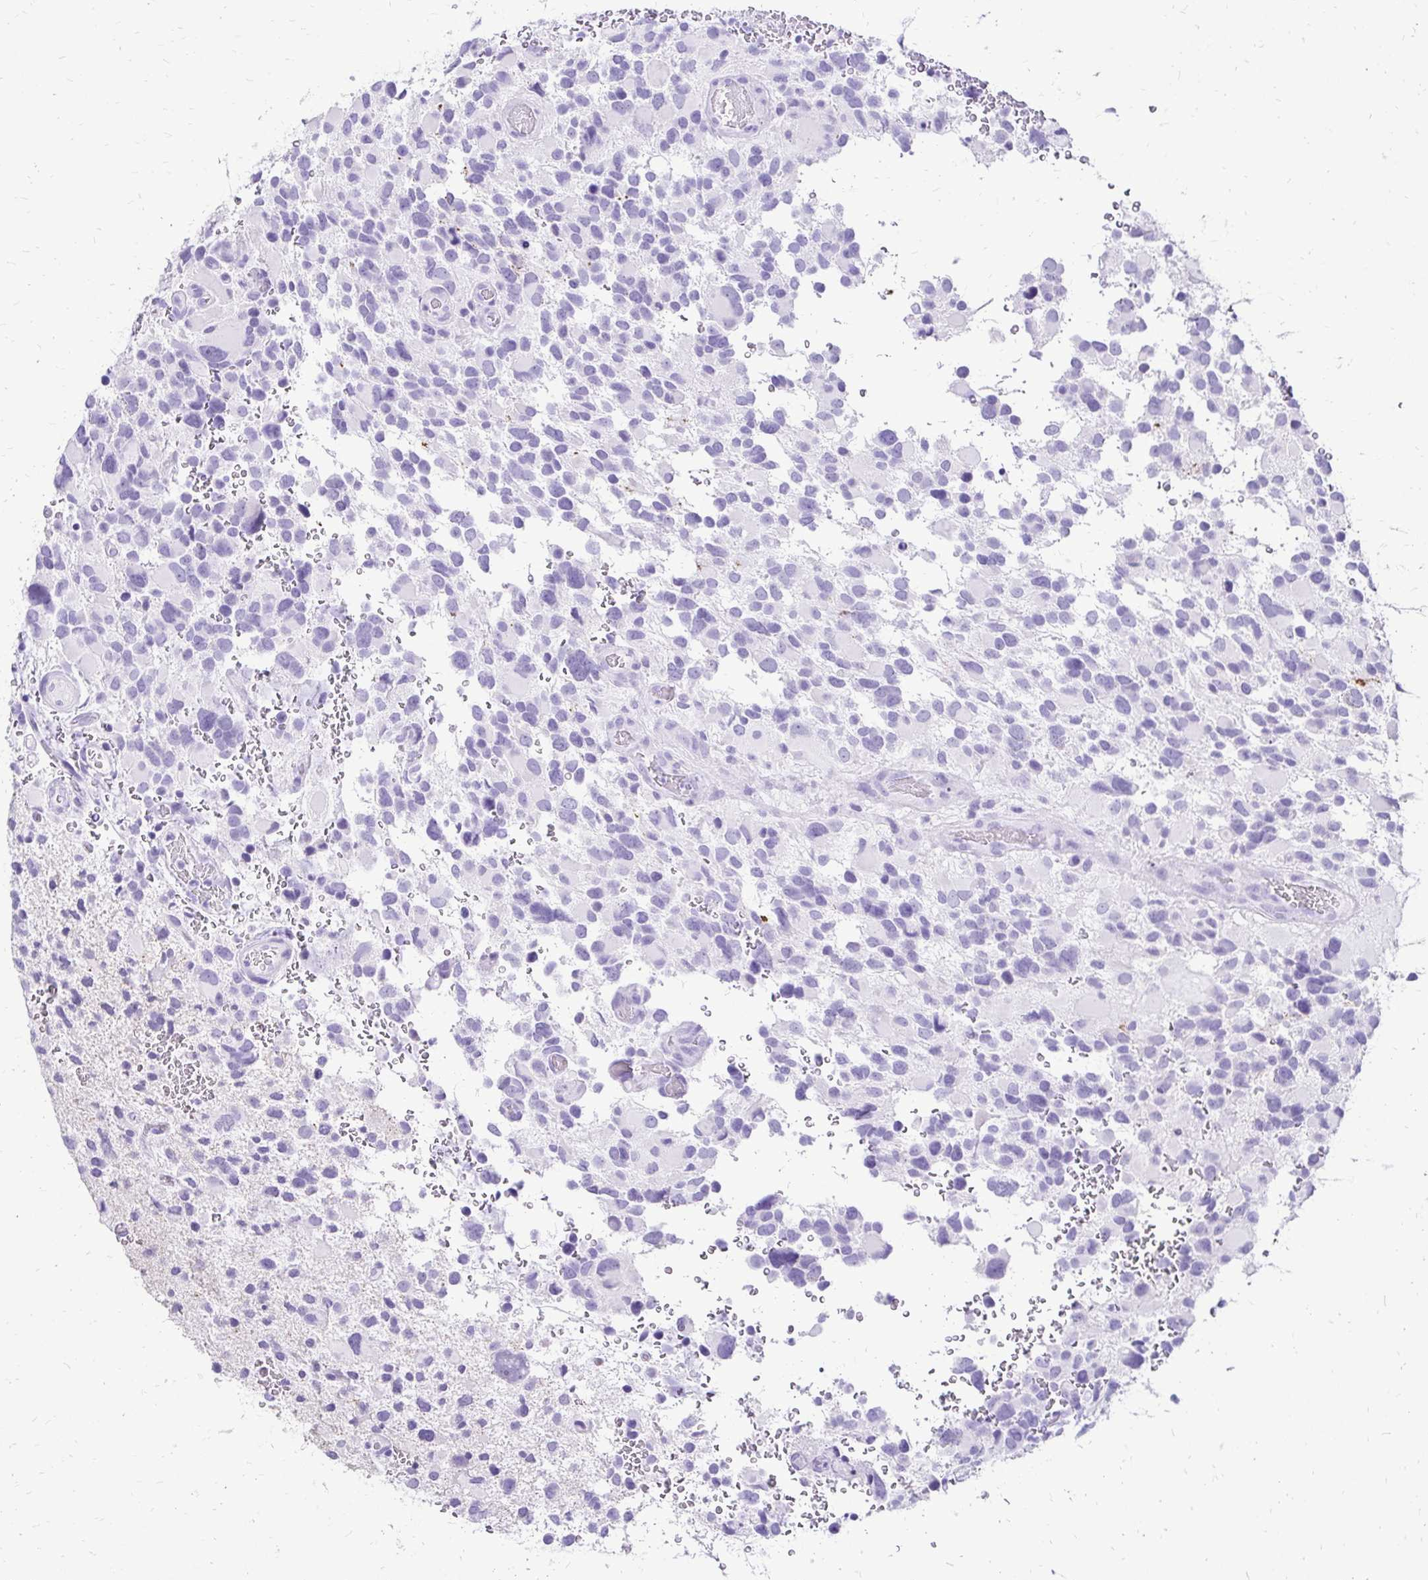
{"staining": {"intensity": "negative", "quantity": "none", "location": "none"}, "tissue": "glioma", "cell_type": "Tumor cells", "image_type": "cancer", "snomed": [{"axis": "morphology", "description": "Glioma, malignant, Low grade"}, {"axis": "topography", "description": "Brain"}], "caption": "Protein analysis of glioma demonstrates no significant positivity in tumor cells.", "gene": "SLC32A1", "patient": {"sex": "female", "age": 32}}